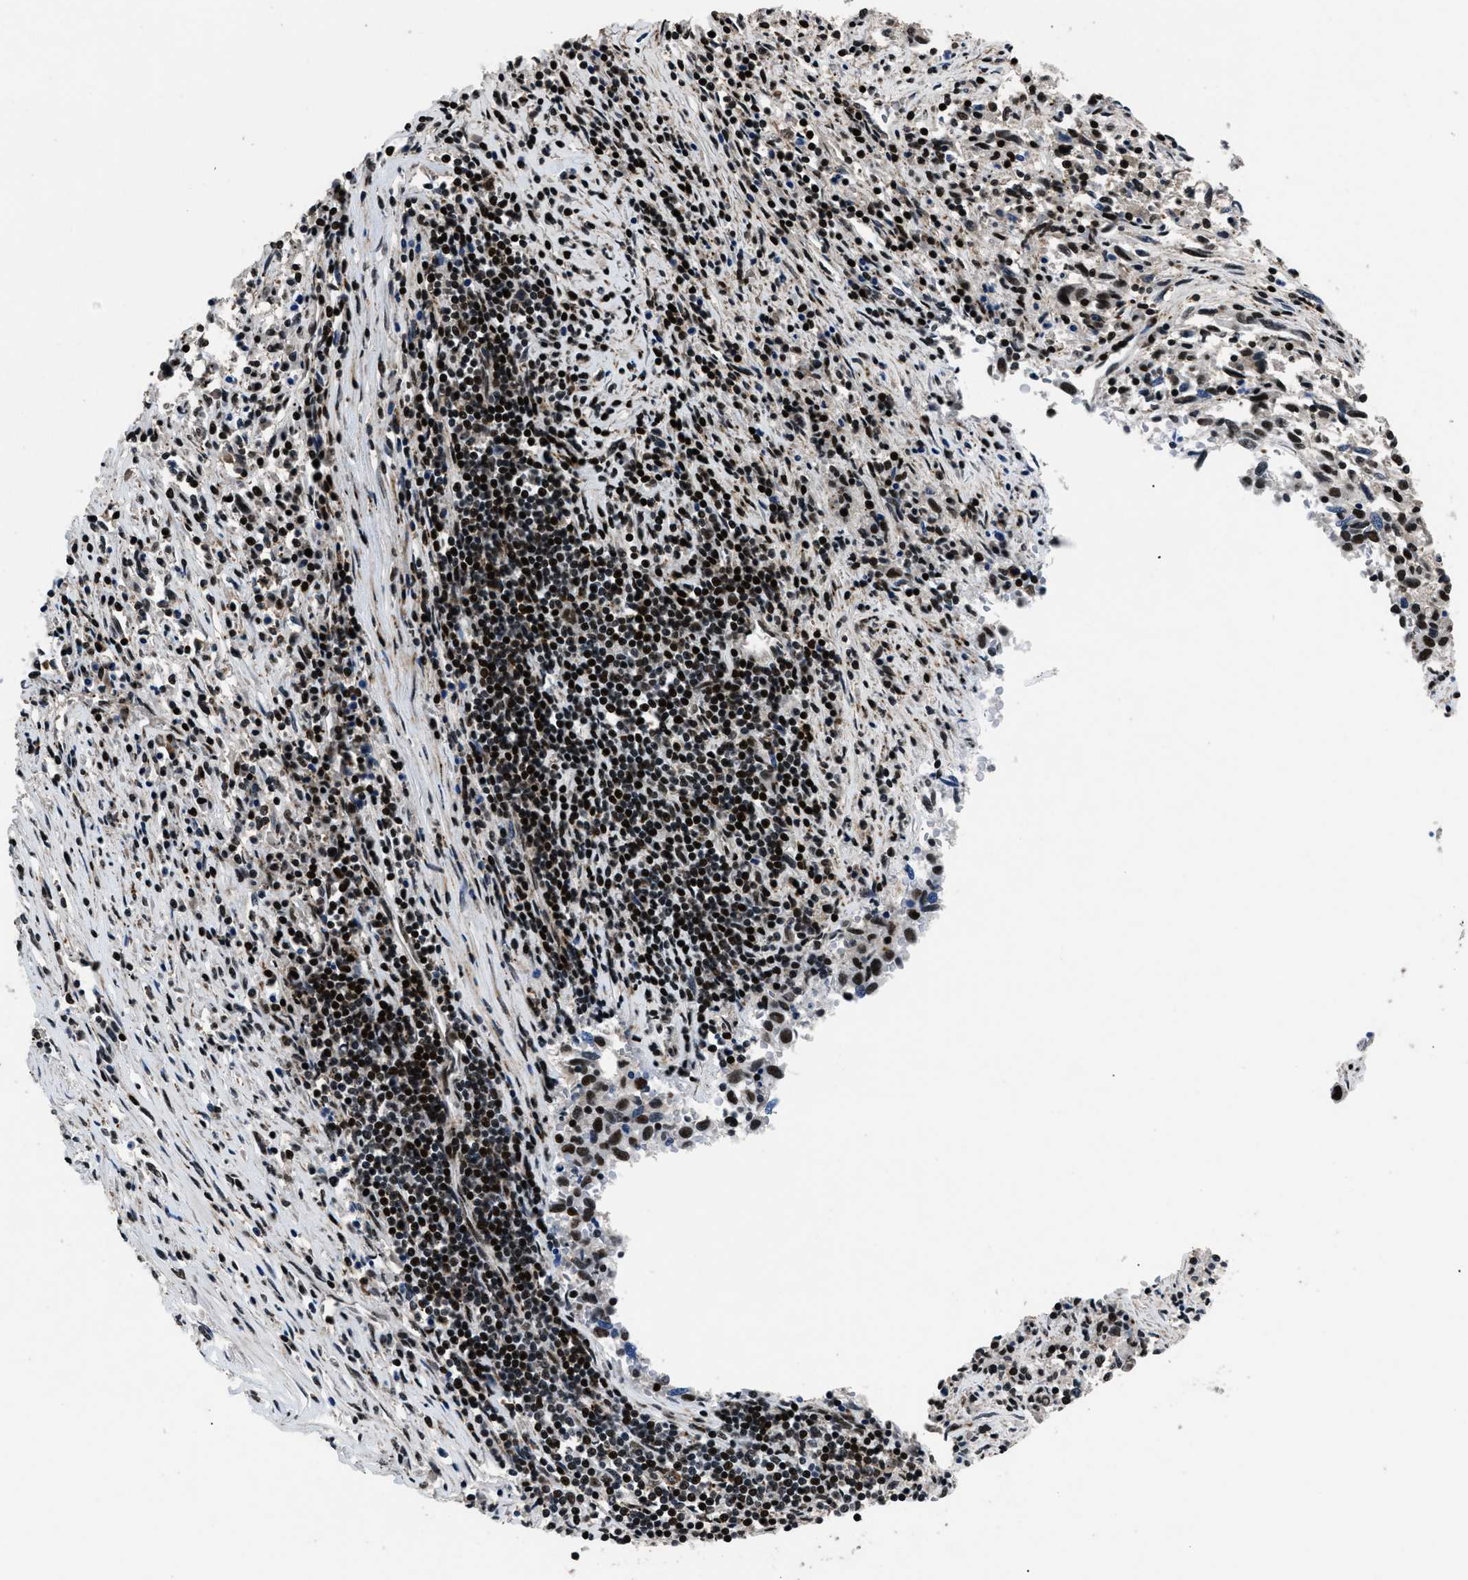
{"staining": {"intensity": "strong", "quantity": ">75%", "location": "nuclear"}, "tissue": "melanoma", "cell_type": "Tumor cells", "image_type": "cancer", "snomed": [{"axis": "morphology", "description": "Malignant melanoma, Metastatic site"}, {"axis": "topography", "description": "Lymph node"}], "caption": "Protein expression analysis of human malignant melanoma (metastatic site) reveals strong nuclear expression in approximately >75% of tumor cells.", "gene": "SMARCB1", "patient": {"sex": "male", "age": 61}}